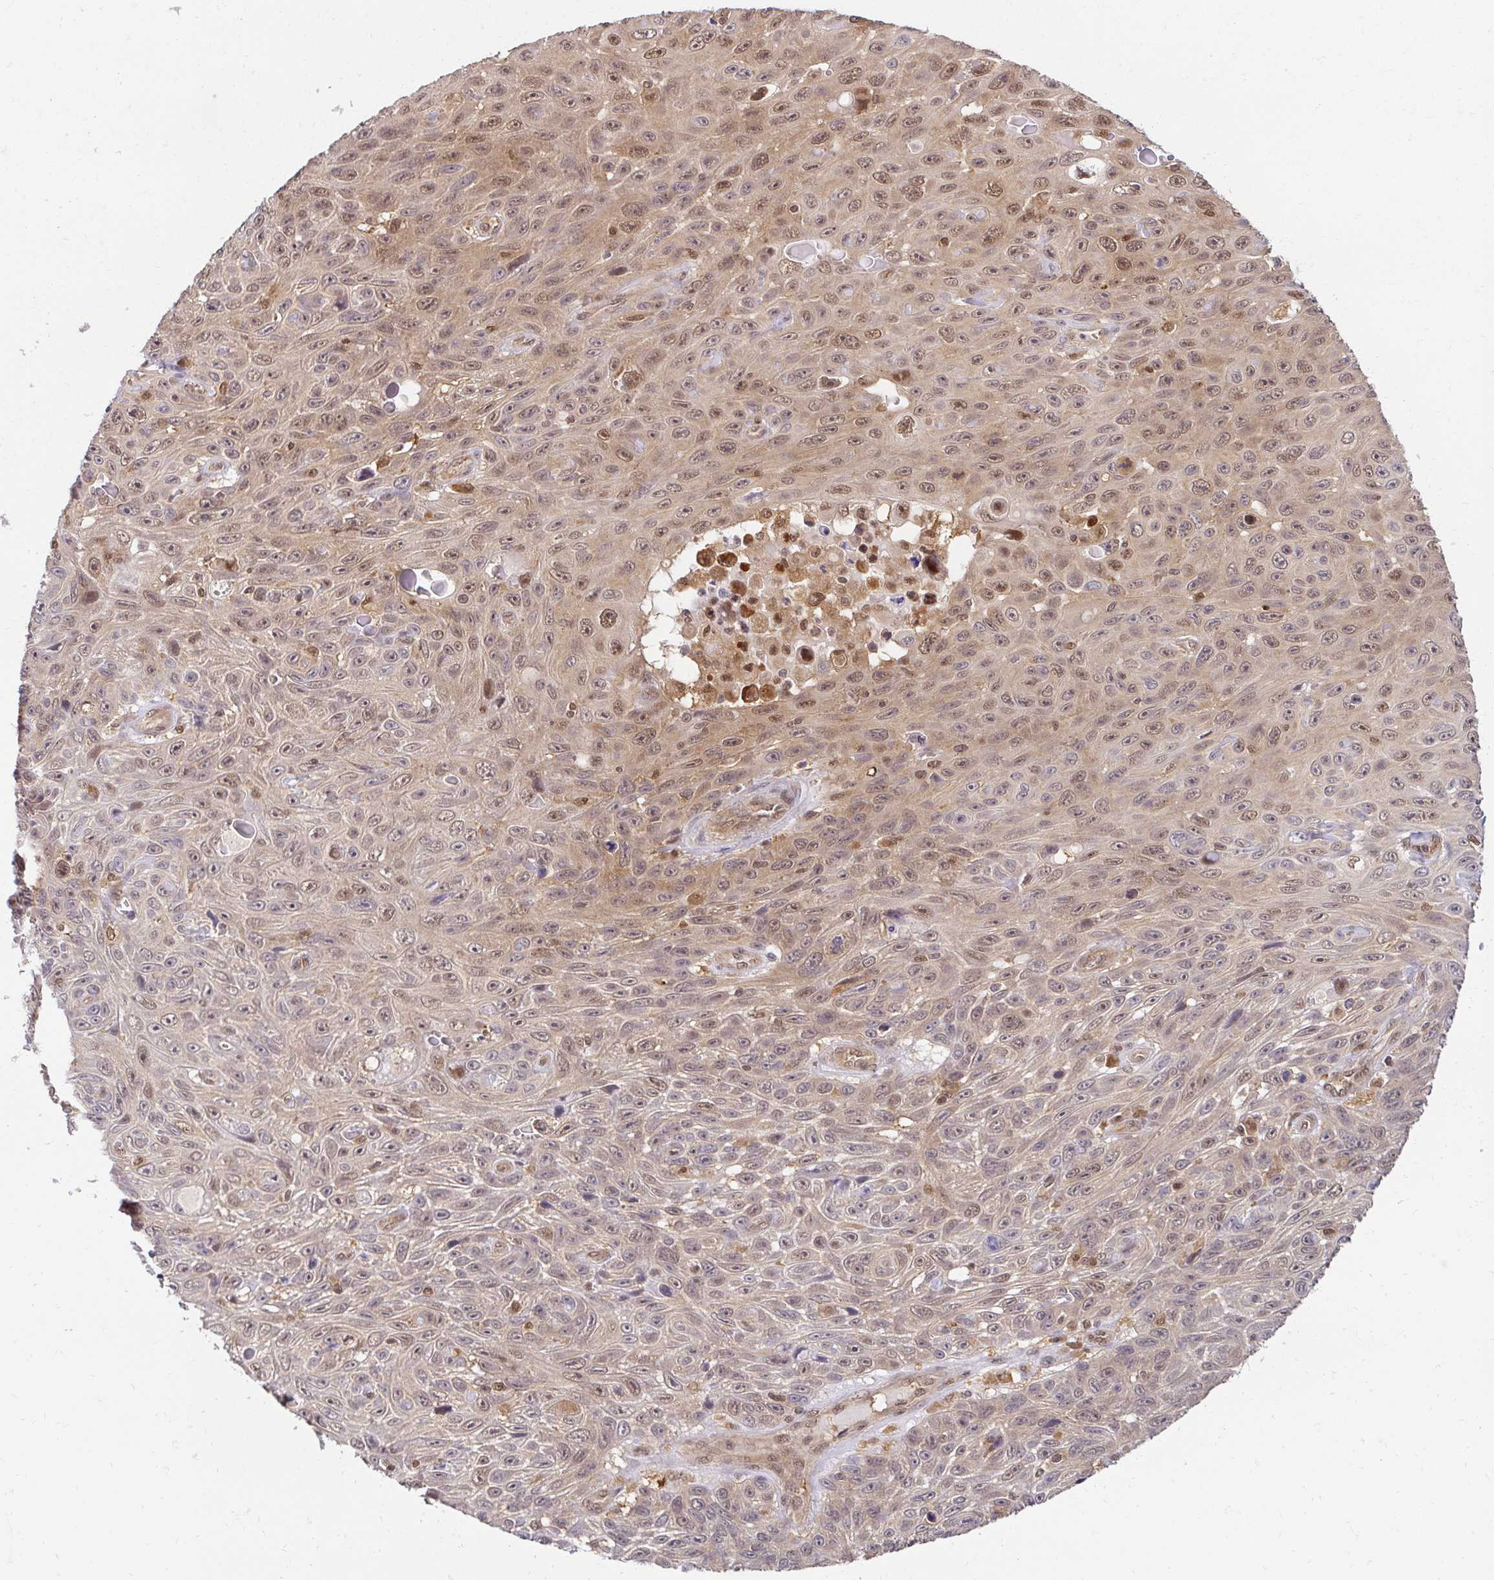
{"staining": {"intensity": "moderate", "quantity": "25%-75%", "location": "nuclear"}, "tissue": "skin cancer", "cell_type": "Tumor cells", "image_type": "cancer", "snomed": [{"axis": "morphology", "description": "Squamous cell carcinoma, NOS"}, {"axis": "topography", "description": "Skin"}], "caption": "Protein staining by IHC reveals moderate nuclear expression in about 25%-75% of tumor cells in skin cancer (squamous cell carcinoma). The staining was performed using DAB, with brown indicating positive protein expression. Nuclei are stained blue with hematoxylin.", "gene": "PSMA4", "patient": {"sex": "male", "age": 82}}